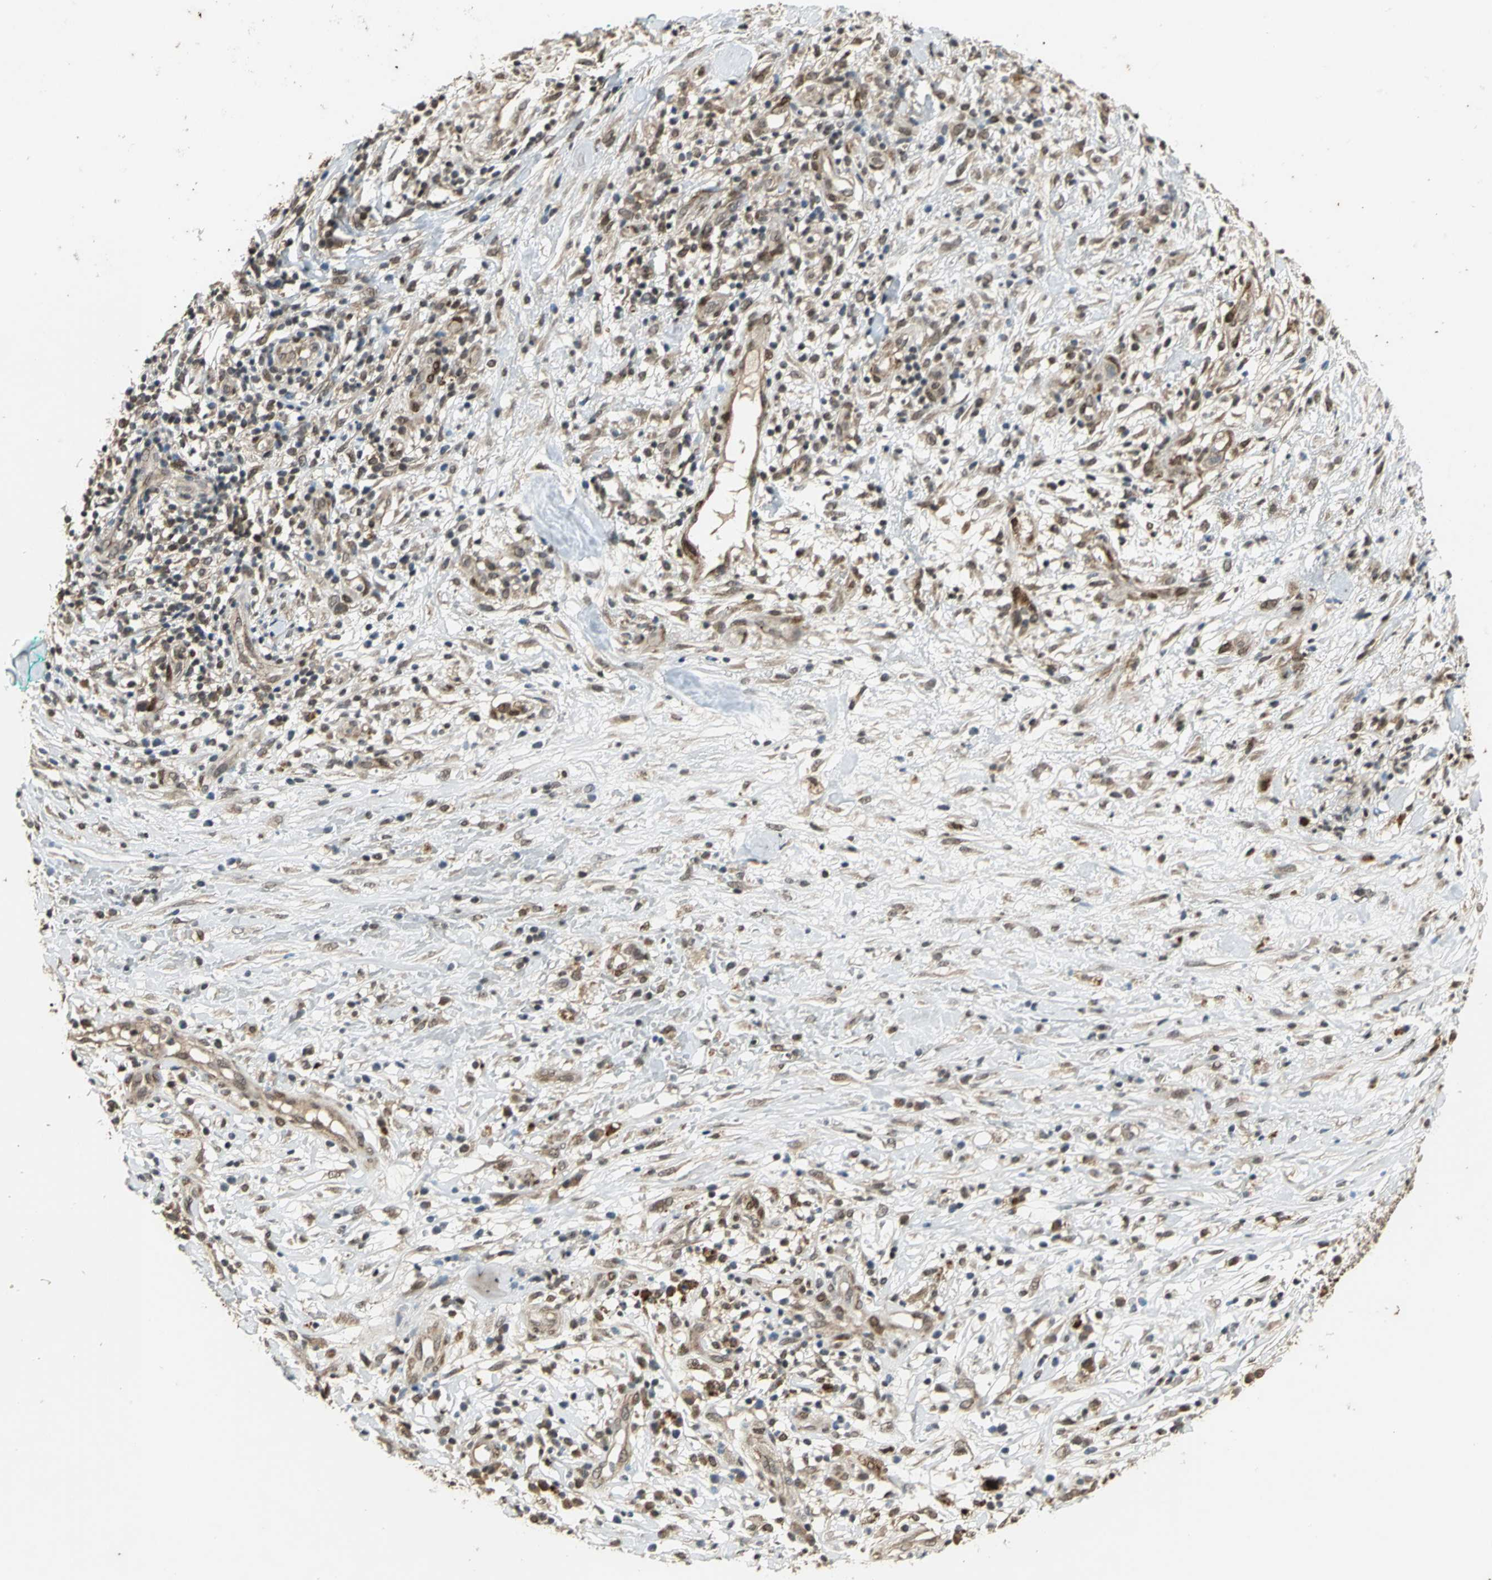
{"staining": {"intensity": "moderate", "quantity": "25%-75%", "location": "cytoplasmic/membranous"}, "tissue": "melanoma", "cell_type": "Tumor cells", "image_type": "cancer", "snomed": [{"axis": "morphology", "description": "Necrosis, NOS"}, {"axis": "morphology", "description": "Malignant melanoma, NOS"}, {"axis": "topography", "description": "Skin"}], "caption": "An immunohistochemistry (IHC) photomicrograph of neoplastic tissue is shown. Protein staining in brown highlights moderate cytoplasmic/membranous positivity in melanoma within tumor cells.", "gene": "NOTCH3", "patient": {"sex": "female", "age": 87}}